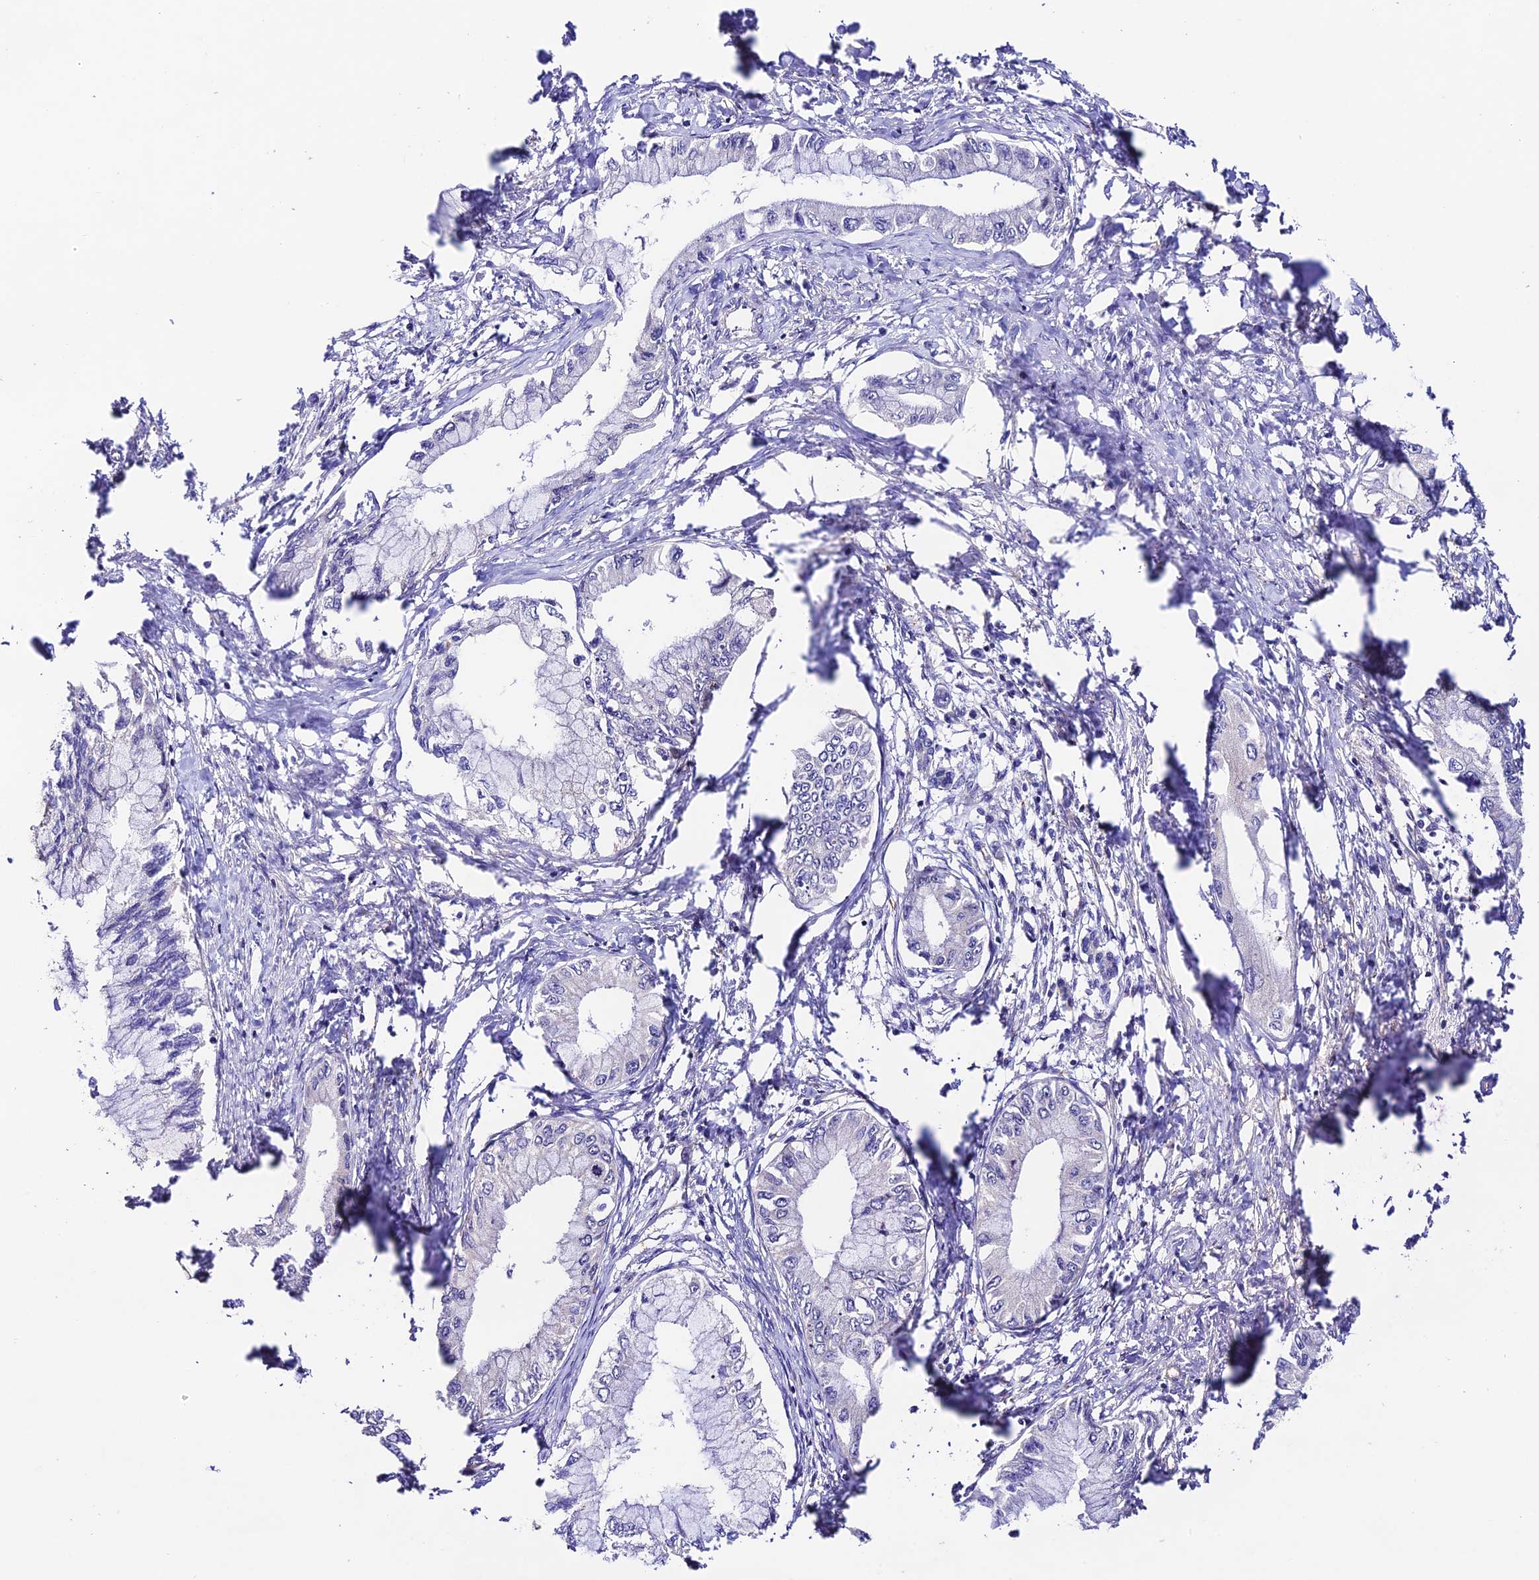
{"staining": {"intensity": "negative", "quantity": "none", "location": "none"}, "tissue": "pancreatic cancer", "cell_type": "Tumor cells", "image_type": "cancer", "snomed": [{"axis": "morphology", "description": "Adenocarcinoma, NOS"}, {"axis": "topography", "description": "Pancreas"}], "caption": "Tumor cells show no significant protein positivity in pancreatic cancer (adenocarcinoma).", "gene": "BRME1", "patient": {"sex": "male", "age": 48}}